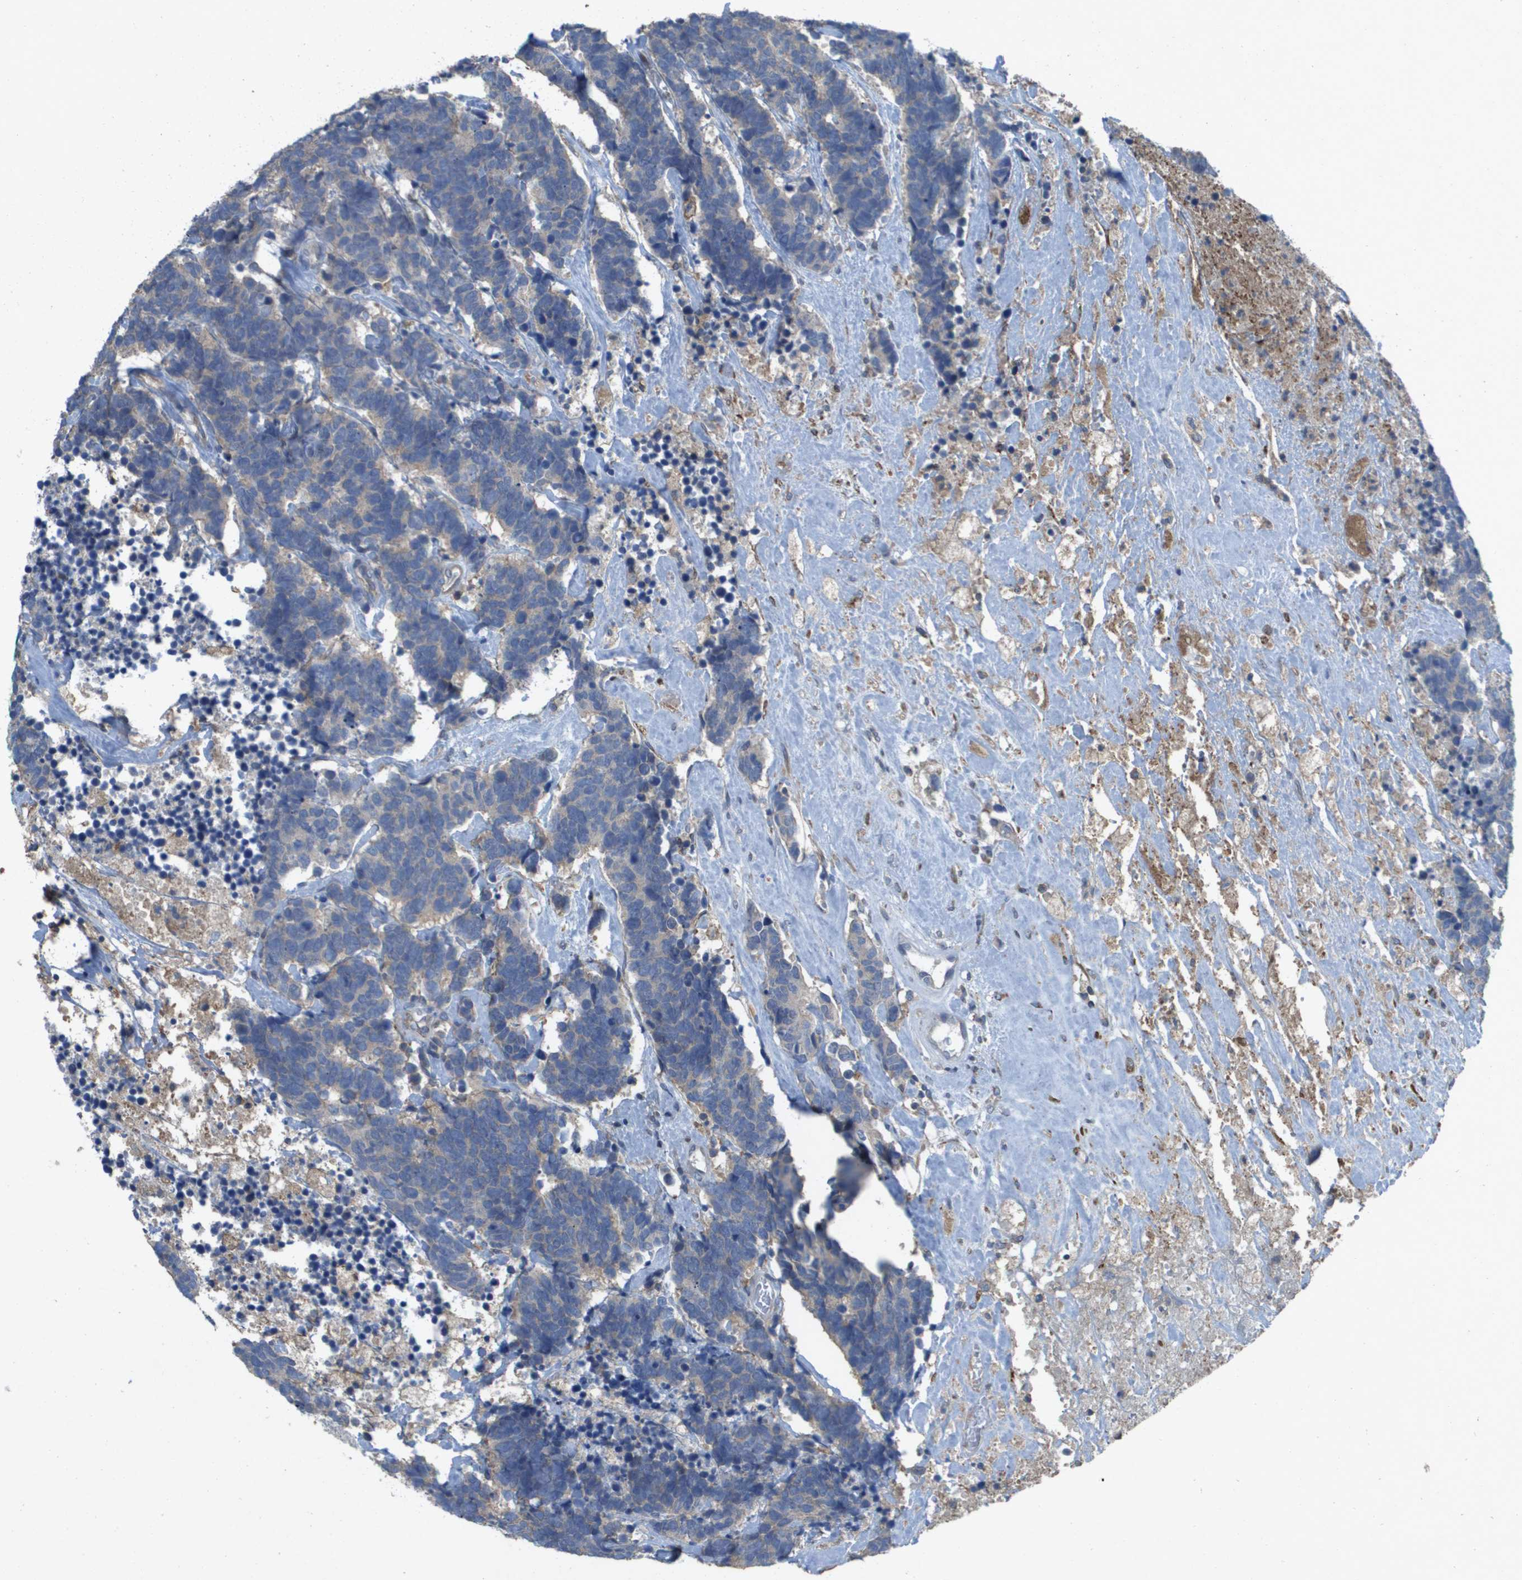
{"staining": {"intensity": "weak", "quantity": "<25%", "location": "cytoplasmic/membranous"}, "tissue": "carcinoid", "cell_type": "Tumor cells", "image_type": "cancer", "snomed": [{"axis": "morphology", "description": "Carcinoma, NOS"}, {"axis": "morphology", "description": "Carcinoid, malignant, NOS"}, {"axis": "topography", "description": "Urinary bladder"}], "caption": "Immunohistochemistry (IHC) of human carcinoma demonstrates no positivity in tumor cells.", "gene": "CLCA4", "patient": {"sex": "male", "age": 57}}